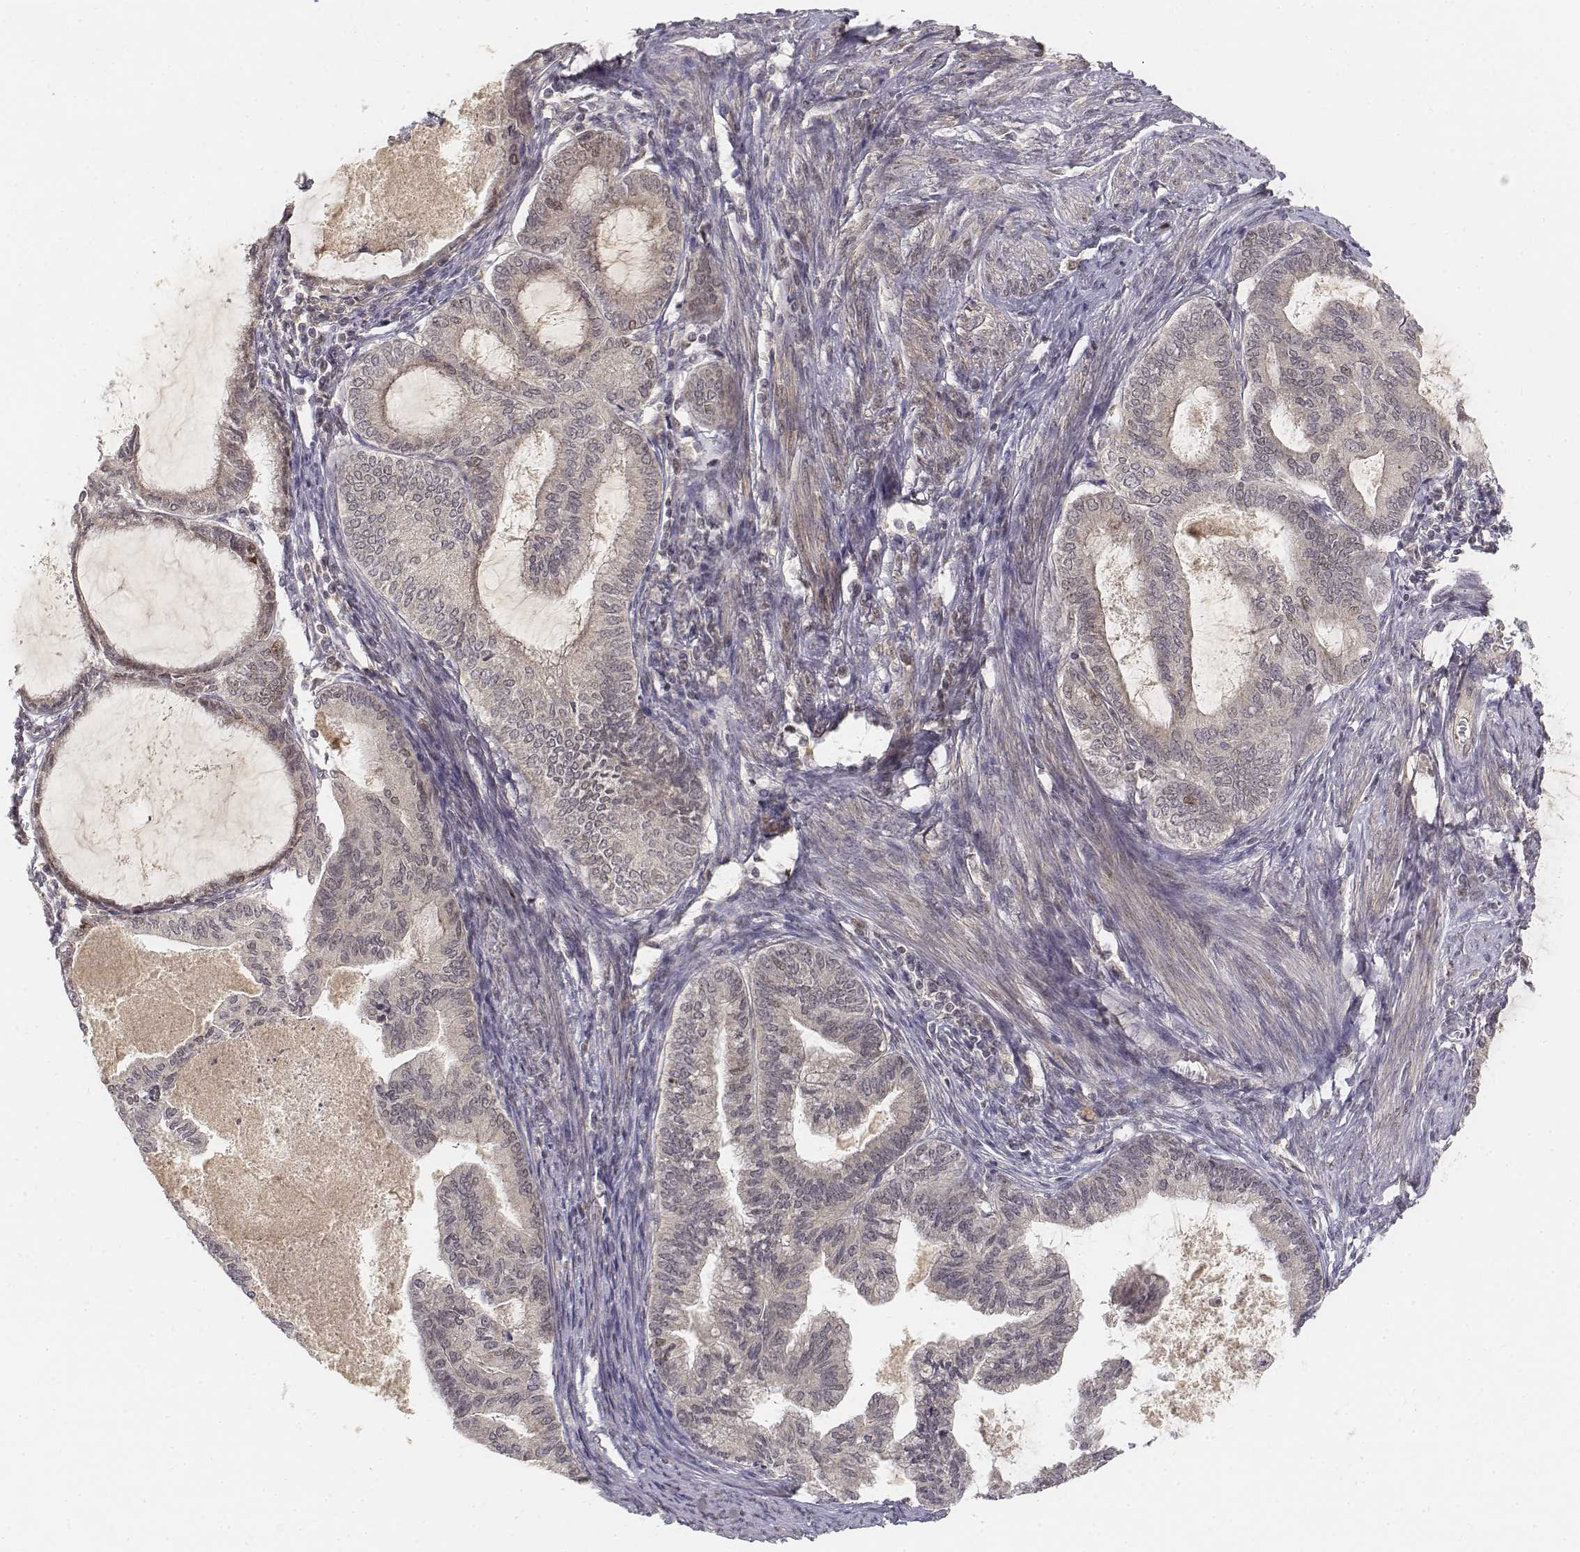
{"staining": {"intensity": "negative", "quantity": "none", "location": "none"}, "tissue": "endometrial cancer", "cell_type": "Tumor cells", "image_type": "cancer", "snomed": [{"axis": "morphology", "description": "Adenocarcinoma, NOS"}, {"axis": "topography", "description": "Endometrium"}], "caption": "Immunohistochemistry image of neoplastic tissue: adenocarcinoma (endometrial) stained with DAB (3,3'-diaminobenzidine) reveals no significant protein staining in tumor cells.", "gene": "FANCD2", "patient": {"sex": "female", "age": 86}}